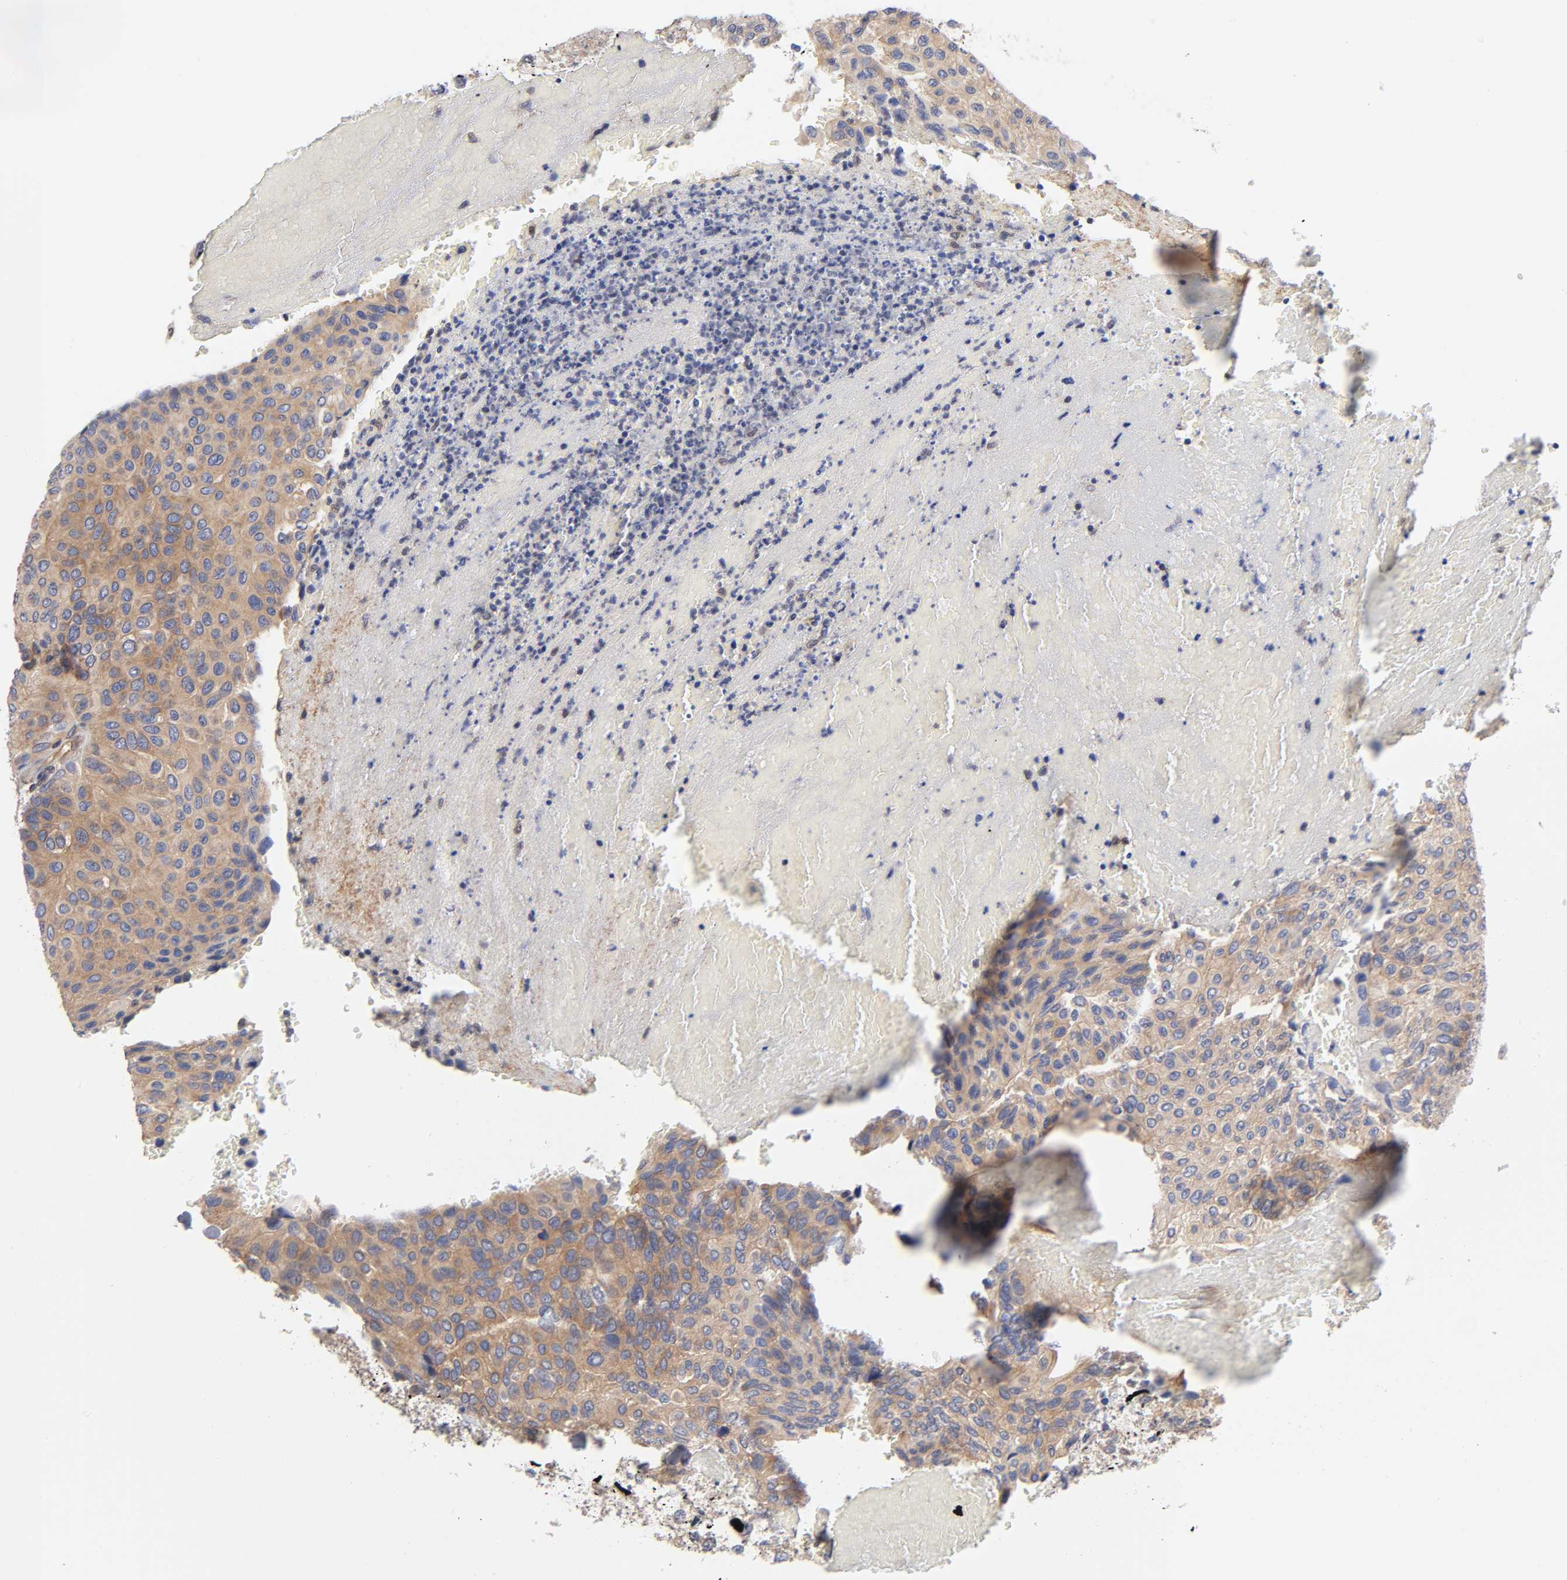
{"staining": {"intensity": "weak", "quantity": ">75%", "location": "cytoplasmic/membranous"}, "tissue": "urothelial cancer", "cell_type": "Tumor cells", "image_type": "cancer", "snomed": [{"axis": "morphology", "description": "Urothelial carcinoma, High grade"}, {"axis": "topography", "description": "Urinary bladder"}], "caption": "Immunohistochemical staining of high-grade urothelial carcinoma displays low levels of weak cytoplasmic/membranous positivity in about >75% of tumor cells.", "gene": "STRN3", "patient": {"sex": "male", "age": 66}}